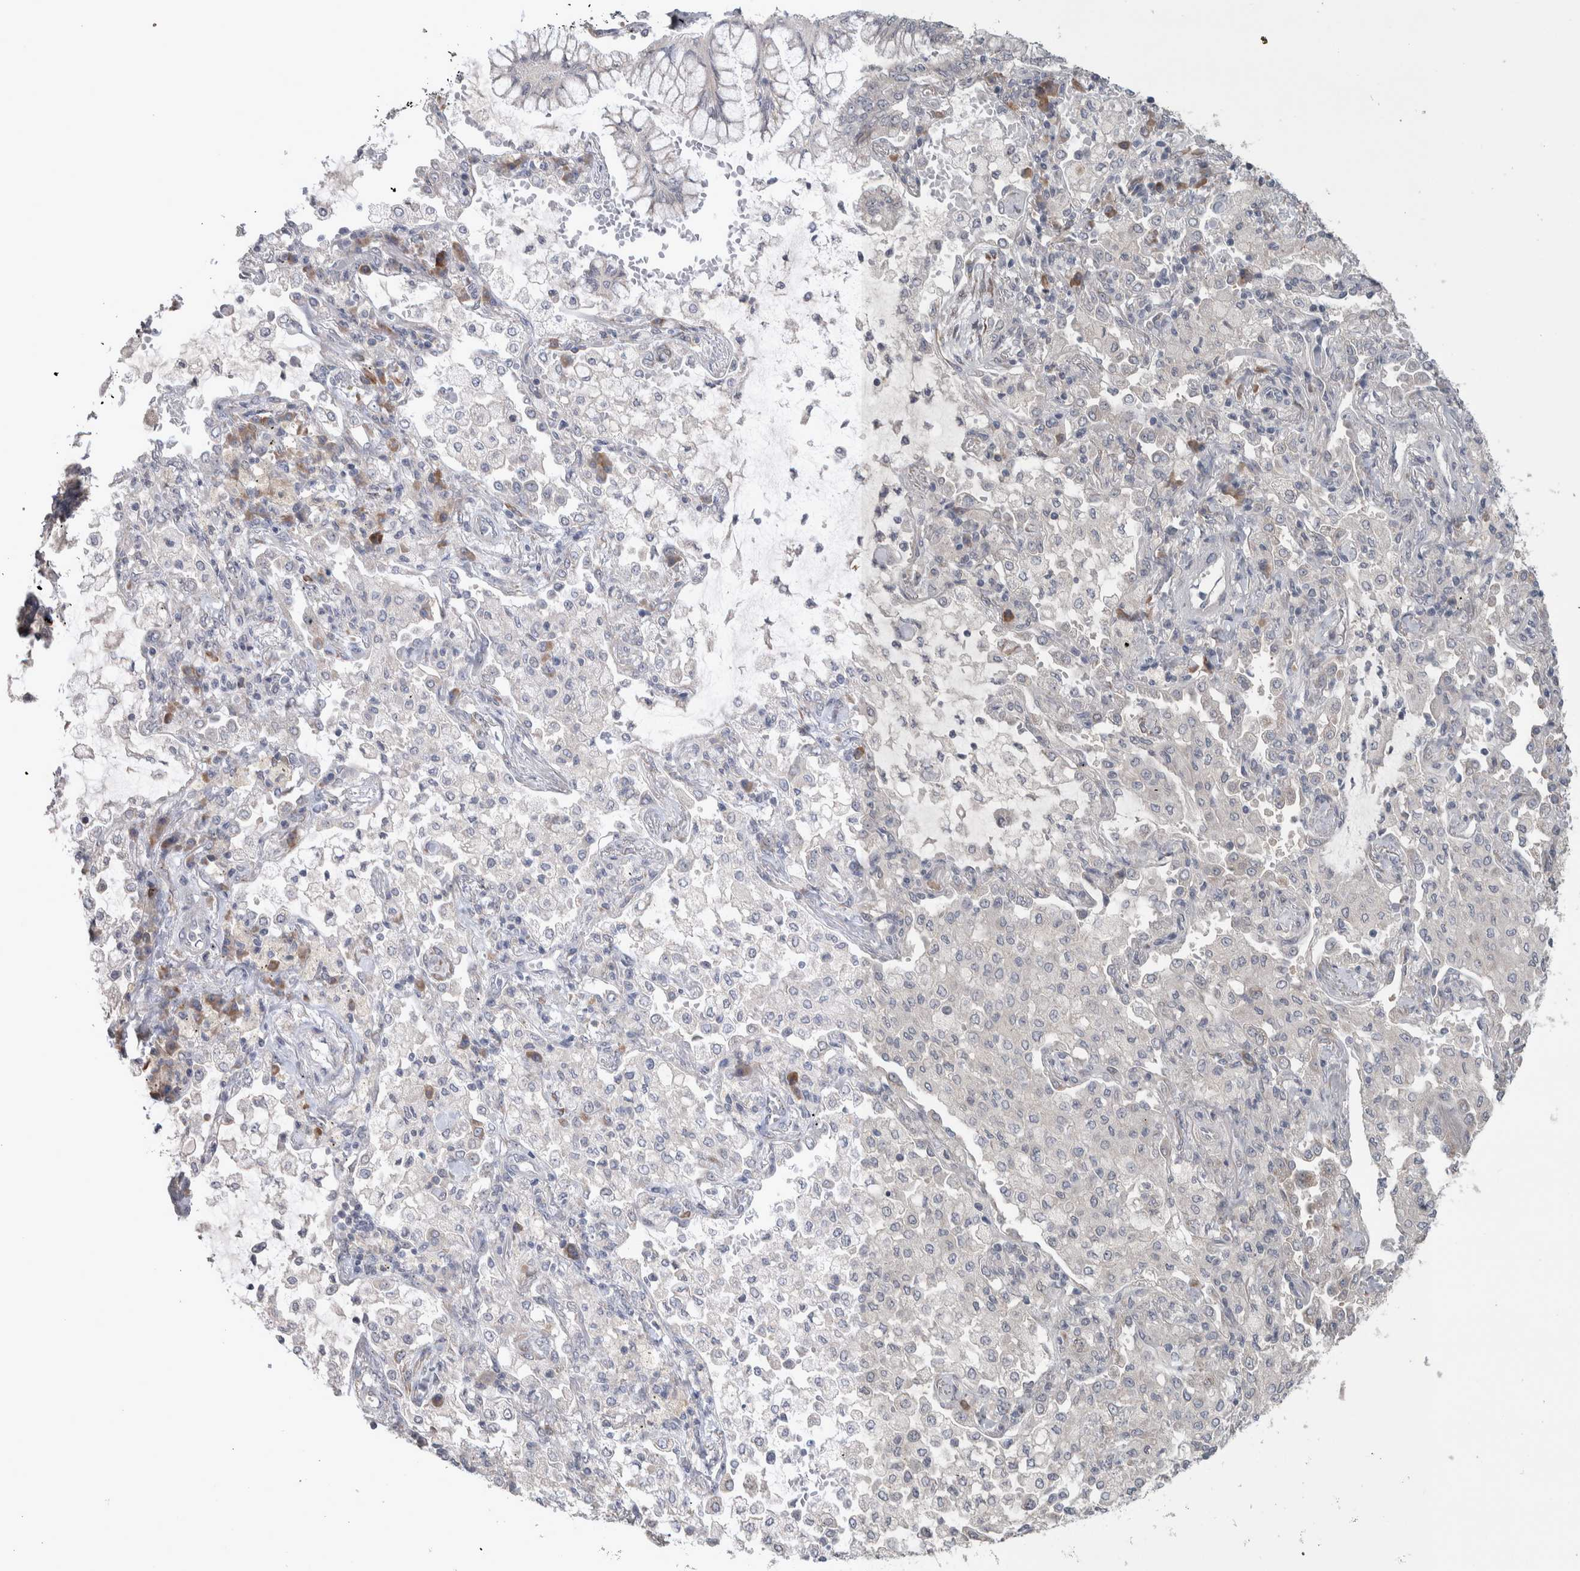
{"staining": {"intensity": "negative", "quantity": "none", "location": "none"}, "tissue": "lung cancer", "cell_type": "Tumor cells", "image_type": "cancer", "snomed": [{"axis": "morphology", "description": "Adenocarcinoma, NOS"}, {"axis": "topography", "description": "Lung"}], "caption": "Tumor cells are negative for brown protein staining in lung adenocarcinoma.", "gene": "CUL2", "patient": {"sex": "female", "age": 70}}